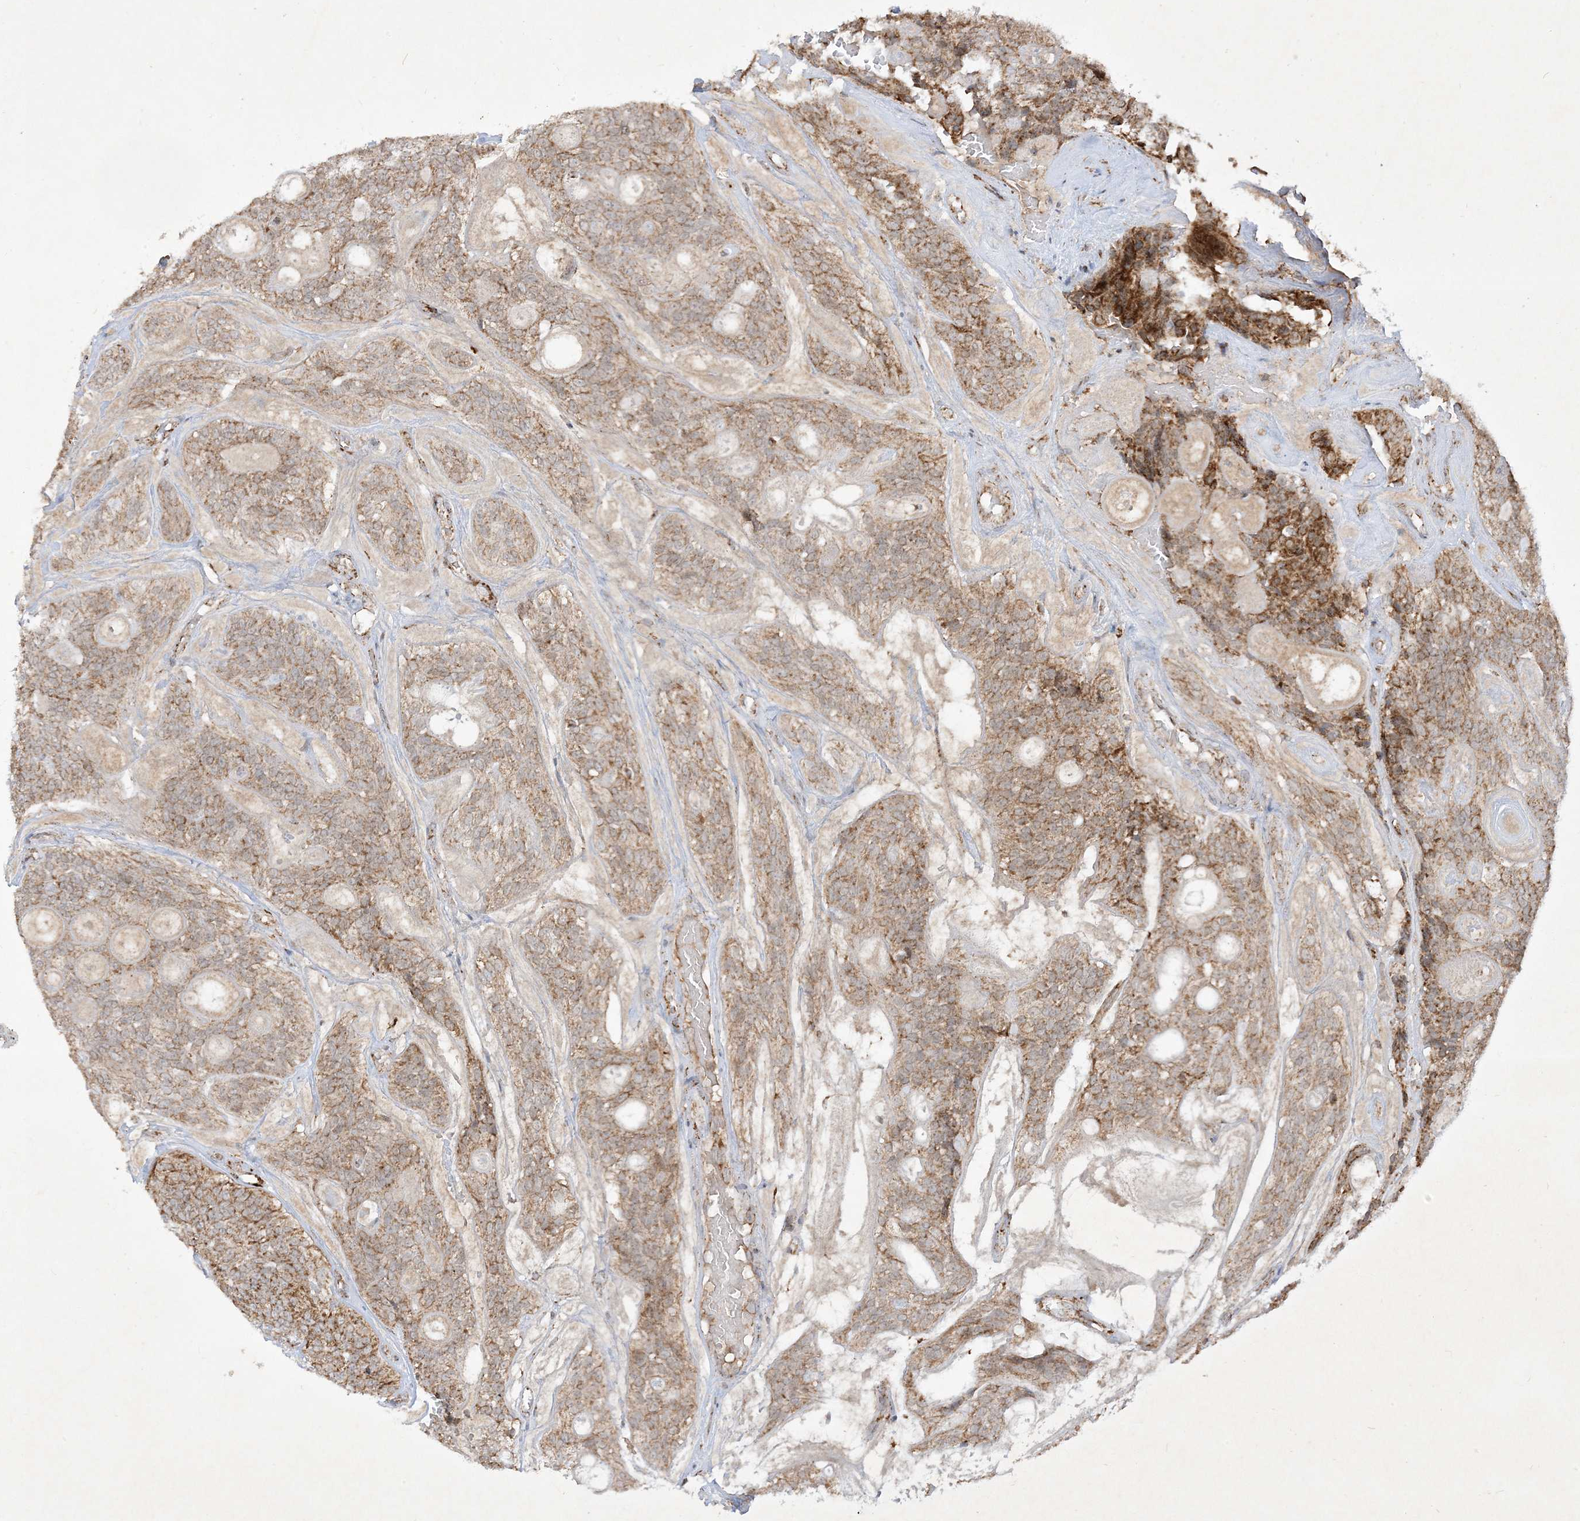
{"staining": {"intensity": "moderate", "quantity": ">75%", "location": "cytoplasmic/membranous"}, "tissue": "head and neck cancer", "cell_type": "Tumor cells", "image_type": "cancer", "snomed": [{"axis": "morphology", "description": "Adenocarcinoma, NOS"}, {"axis": "topography", "description": "Head-Neck"}], "caption": "A medium amount of moderate cytoplasmic/membranous expression is seen in about >75% of tumor cells in head and neck cancer tissue.", "gene": "NDUFAF3", "patient": {"sex": "male", "age": 66}}